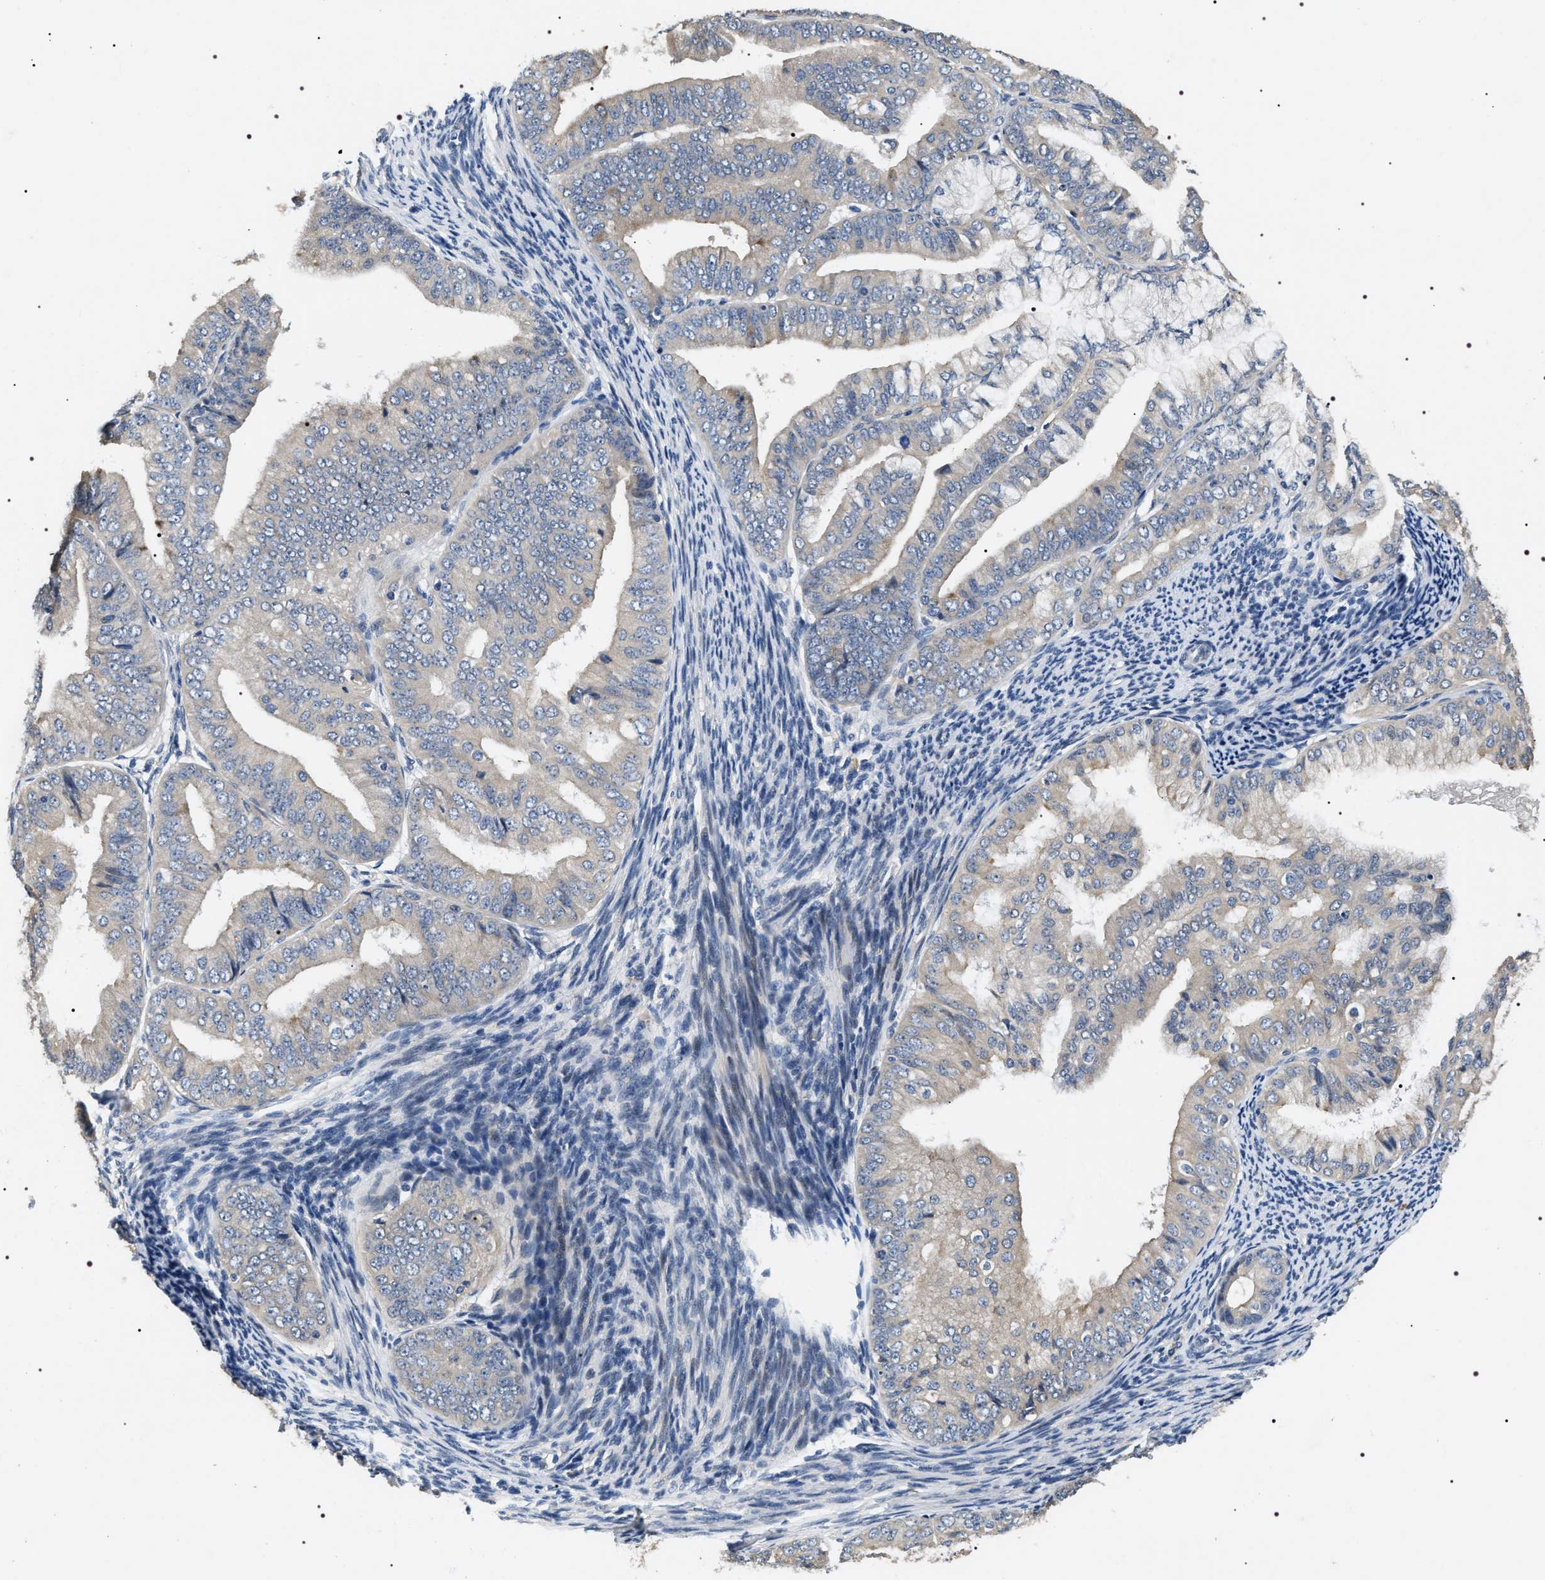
{"staining": {"intensity": "weak", "quantity": "<25%", "location": "cytoplasmic/membranous"}, "tissue": "endometrial cancer", "cell_type": "Tumor cells", "image_type": "cancer", "snomed": [{"axis": "morphology", "description": "Adenocarcinoma, NOS"}, {"axis": "topography", "description": "Endometrium"}], "caption": "Immunohistochemistry (IHC) micrograph of endometrial cancer (adenocarcinoma) stained for a protein (brown), which exhibits no staining in tumor cells.", "gene": "IFT81", "patient": {"sex": "female", "age": 63}}